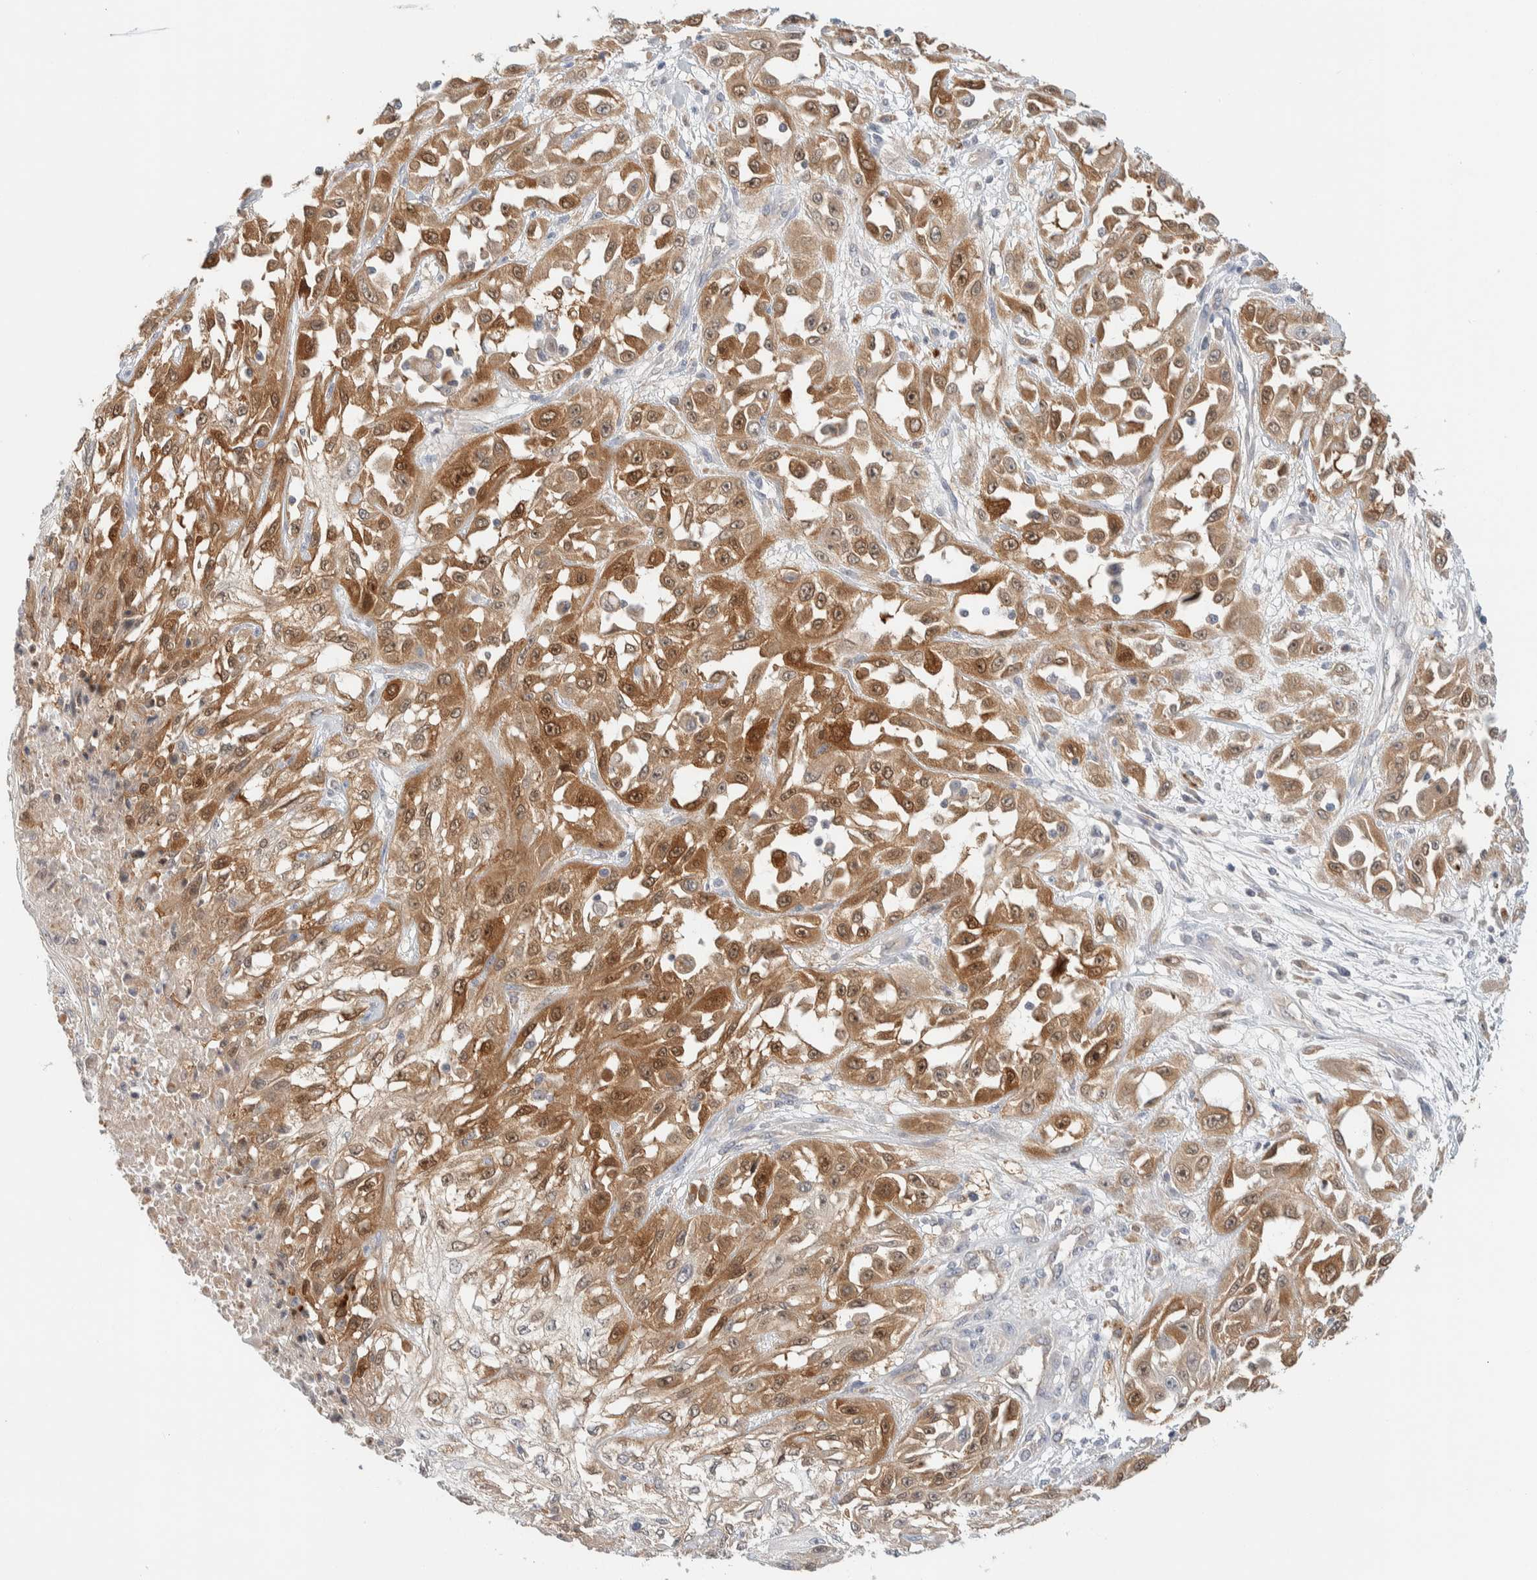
{"staining": {"intensity": "moderate", "quantity": ">75%", "location": "cytoplasmic/membranous,nuclear"}, "tissue": "skin cancer", "cell_type": "Tumor cells", "image_type": "cancer", "snomed": [{"axis": "morphology", "description": "Squamous cell carcinoma, NOS"}, {"axis": "morphology", "description": "Squamous cell carcinoma, metastatic, NOS"}, {"axis": "topography", "description": "Skin"}, {"axis": "topography", "description": "Lymph node"}], "caption": "This image shows skin cancer stained with immunohistochemistry to label a protein in brown. The cytoplasmic/membranous and nuclear of tumor cells show moderate positivity for the protein. Nuclei are counter-stained blue.", "gene": "GCLM", "patient": {"sex": "male", "age": 75}}